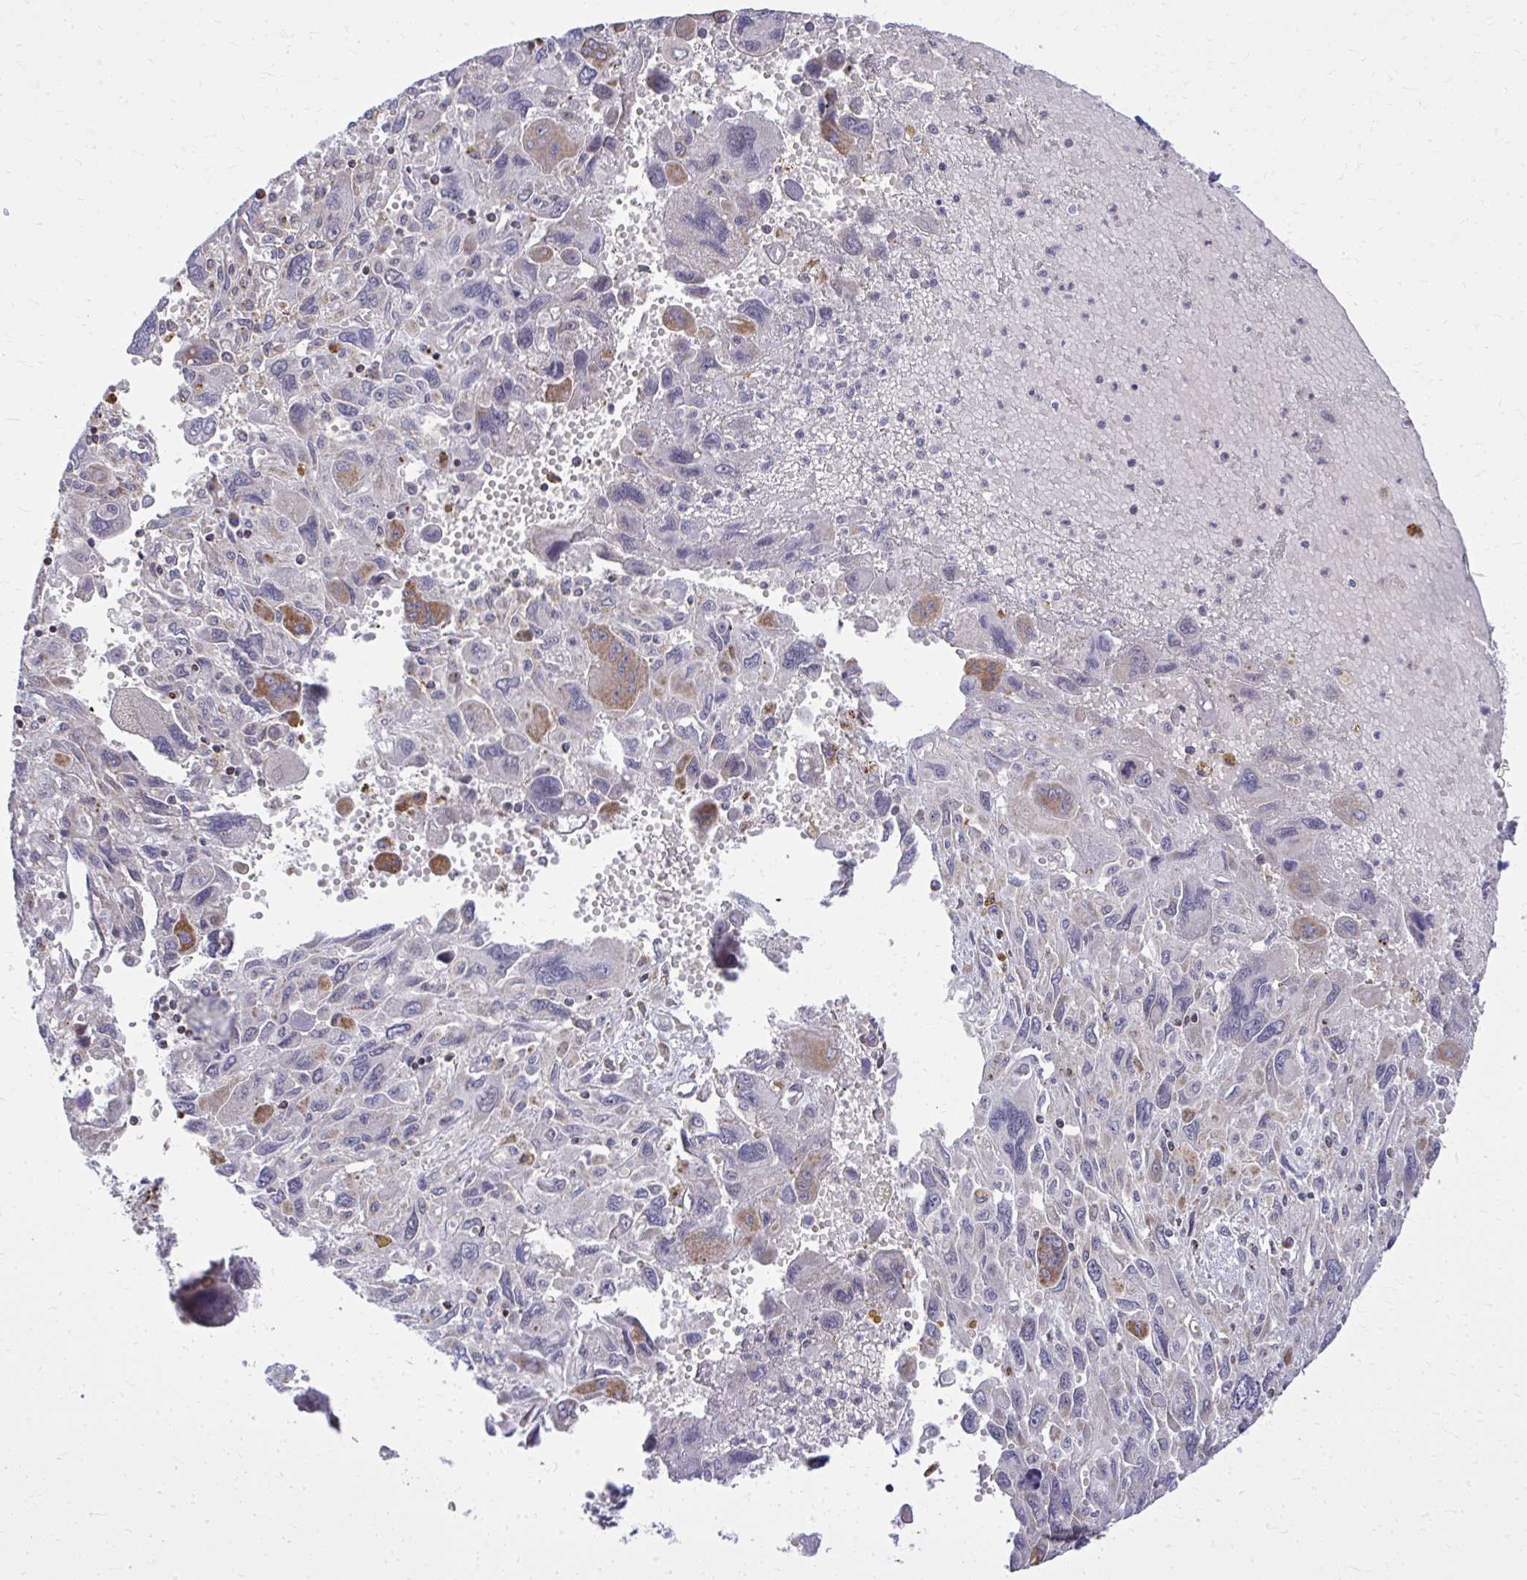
{"staining": {"intensity": "moderate", "quantity": "<25%", "location": "cytoplasmic/membranous"}, "tissue": "pancreatic cancer", "cell_type": "Tumor cells", "image_type": "cancer", "snomed": [{"axis": "morphology", "description": "Adenocarcinoma, NOS"}, {"axis": "topography", "description": "Pancreas"}], "caption": "Brown immunohistochemical staining in human adenocarcinoma (pancreatic) reveals moderate cytoplasmic/membranous staining in approximately <25% of tumor cells.", "gene": "ZNF362", "patient": {"sex": "female", "age": 47}}